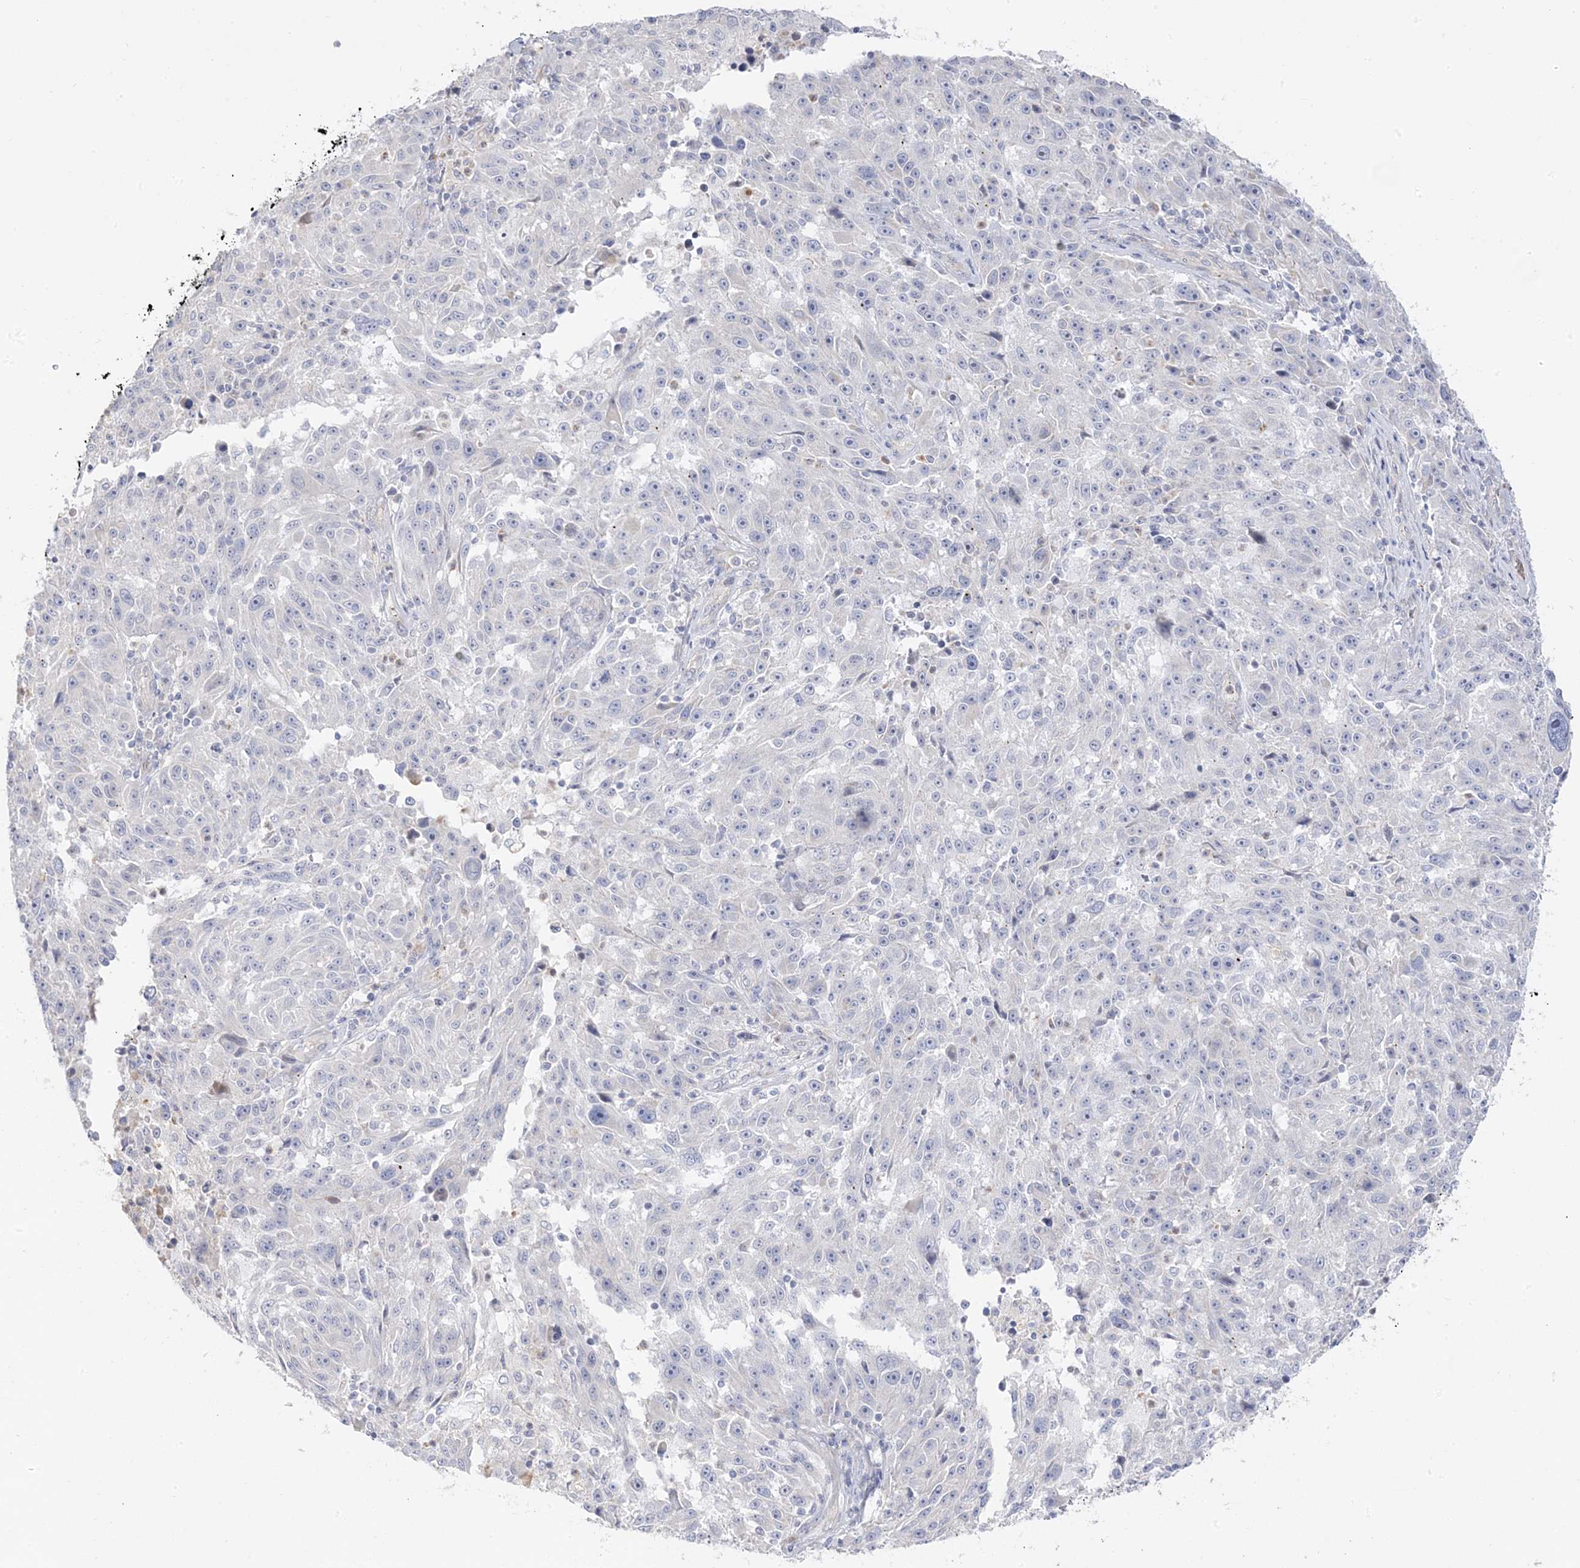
{"staining": {"intensity": "negative", "quantity": "none", "location": "none"}, "tissue": "melanoma", "cell_type": "Tumor cells", "image_type": "cancer", "snomed": [{"axis": "morphology", "description": "Malignant melanoma, NOS"}, {"axis": "topography", "description": "Skin"}], "caption": "An immunohistochemistry histopathology image of malignant melanoma is shown. There is no staining in tumor cells of malignant melanoma. (Brightfield microscopy of DAB (3,3'-diaminobenzidine) IHC at high magnification).", "gene": "TRANK1", "patient": {"sex": "male", "age": 53}}